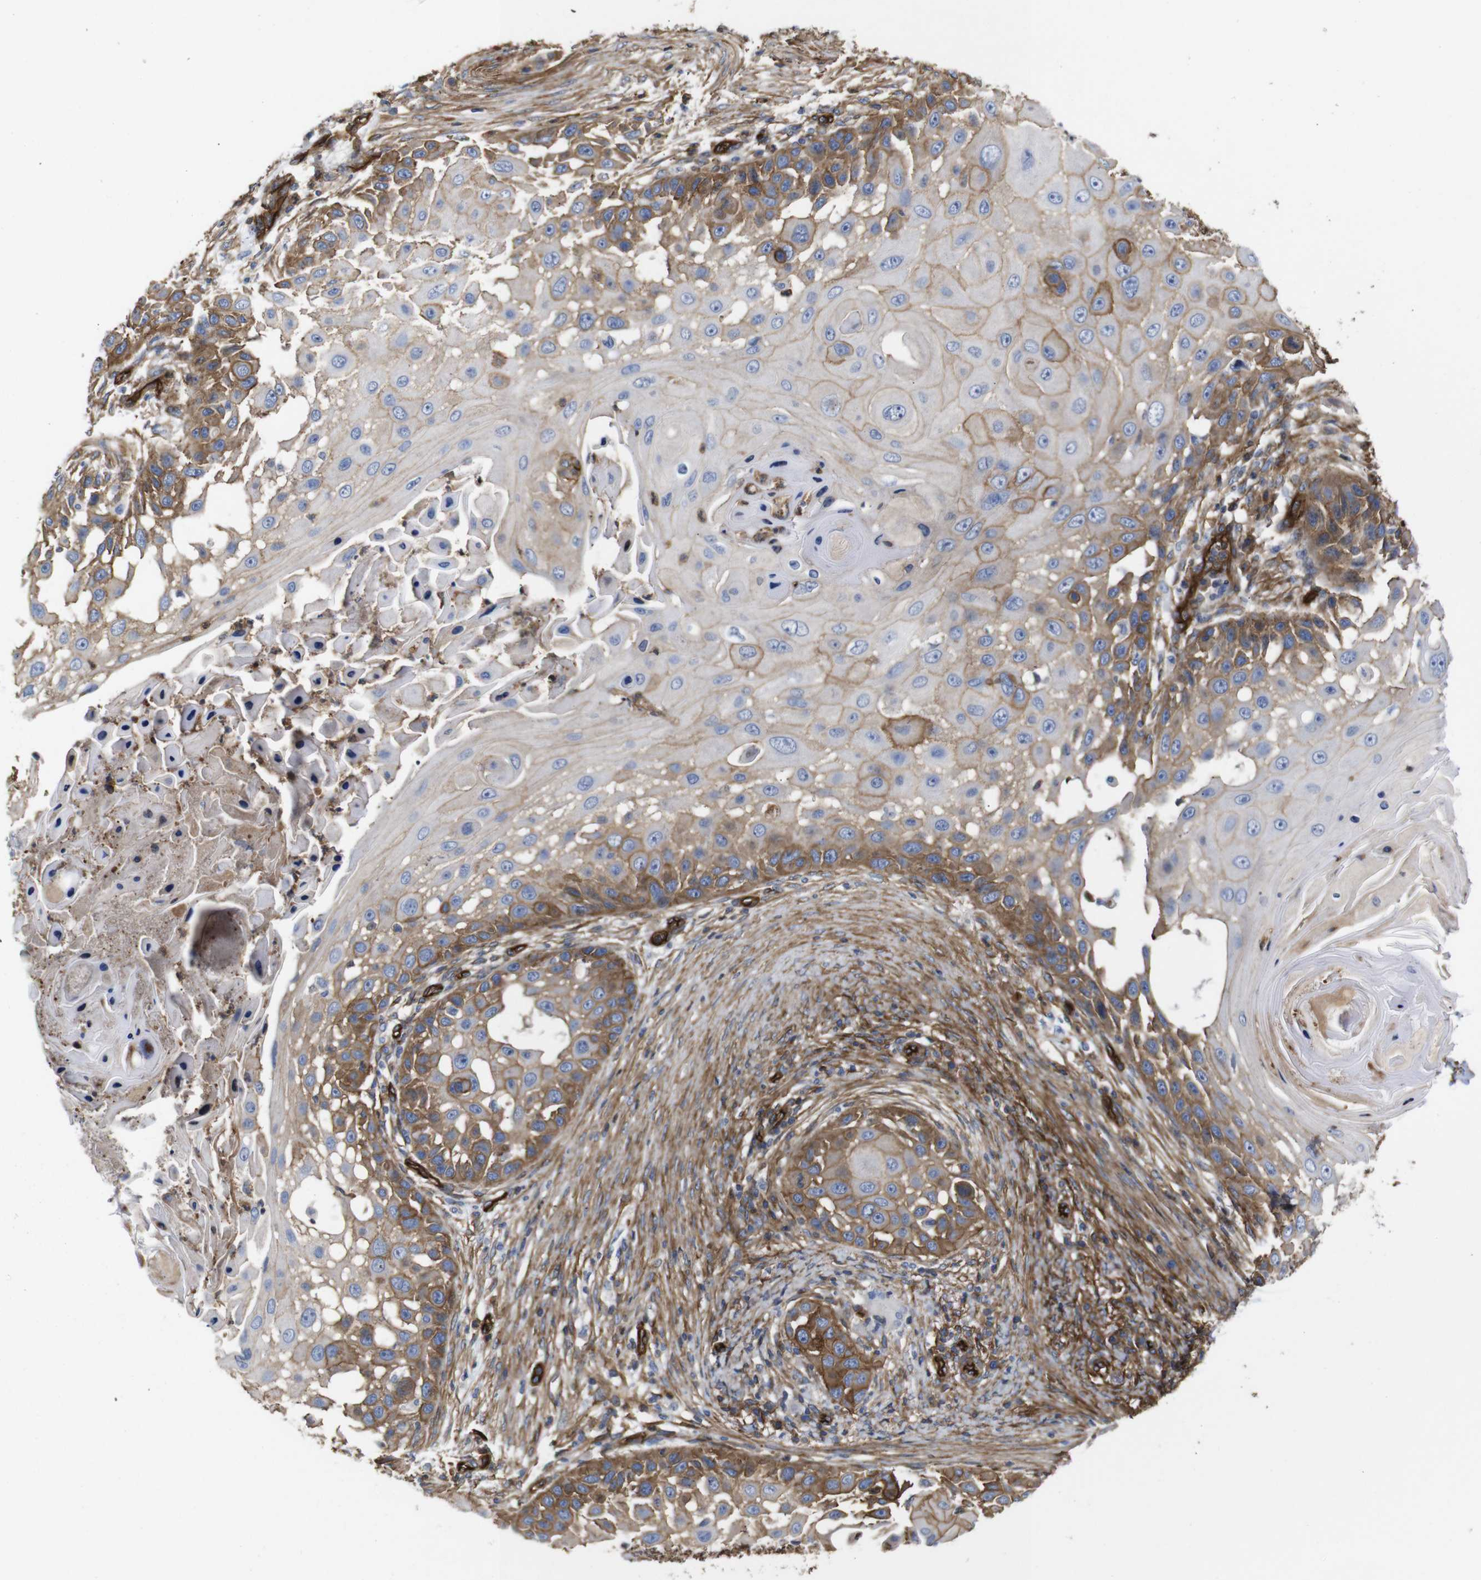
{"staining": {"intensity": "moderate", "quantity": "25%-75%", "location": "cytoplasmic/membranous"}, "tissue": "skin cancer", "cell_type": "Tumor cells", "image_type": "cancer", "snomed": [{"axis": "morphology", "description": "Squamous cell carcinoma, NOS"}, {"axis": "topography", "description": "Skin"}], "caption": "Protein expression analysis of human skin squamous cell carcinoma reveals moderate cytoplasmic/membranous positivity in approximately 25%-75% of tumor cells.", "gene": "SPTBN1", "patient": {"sex": "female", "age": 44}}